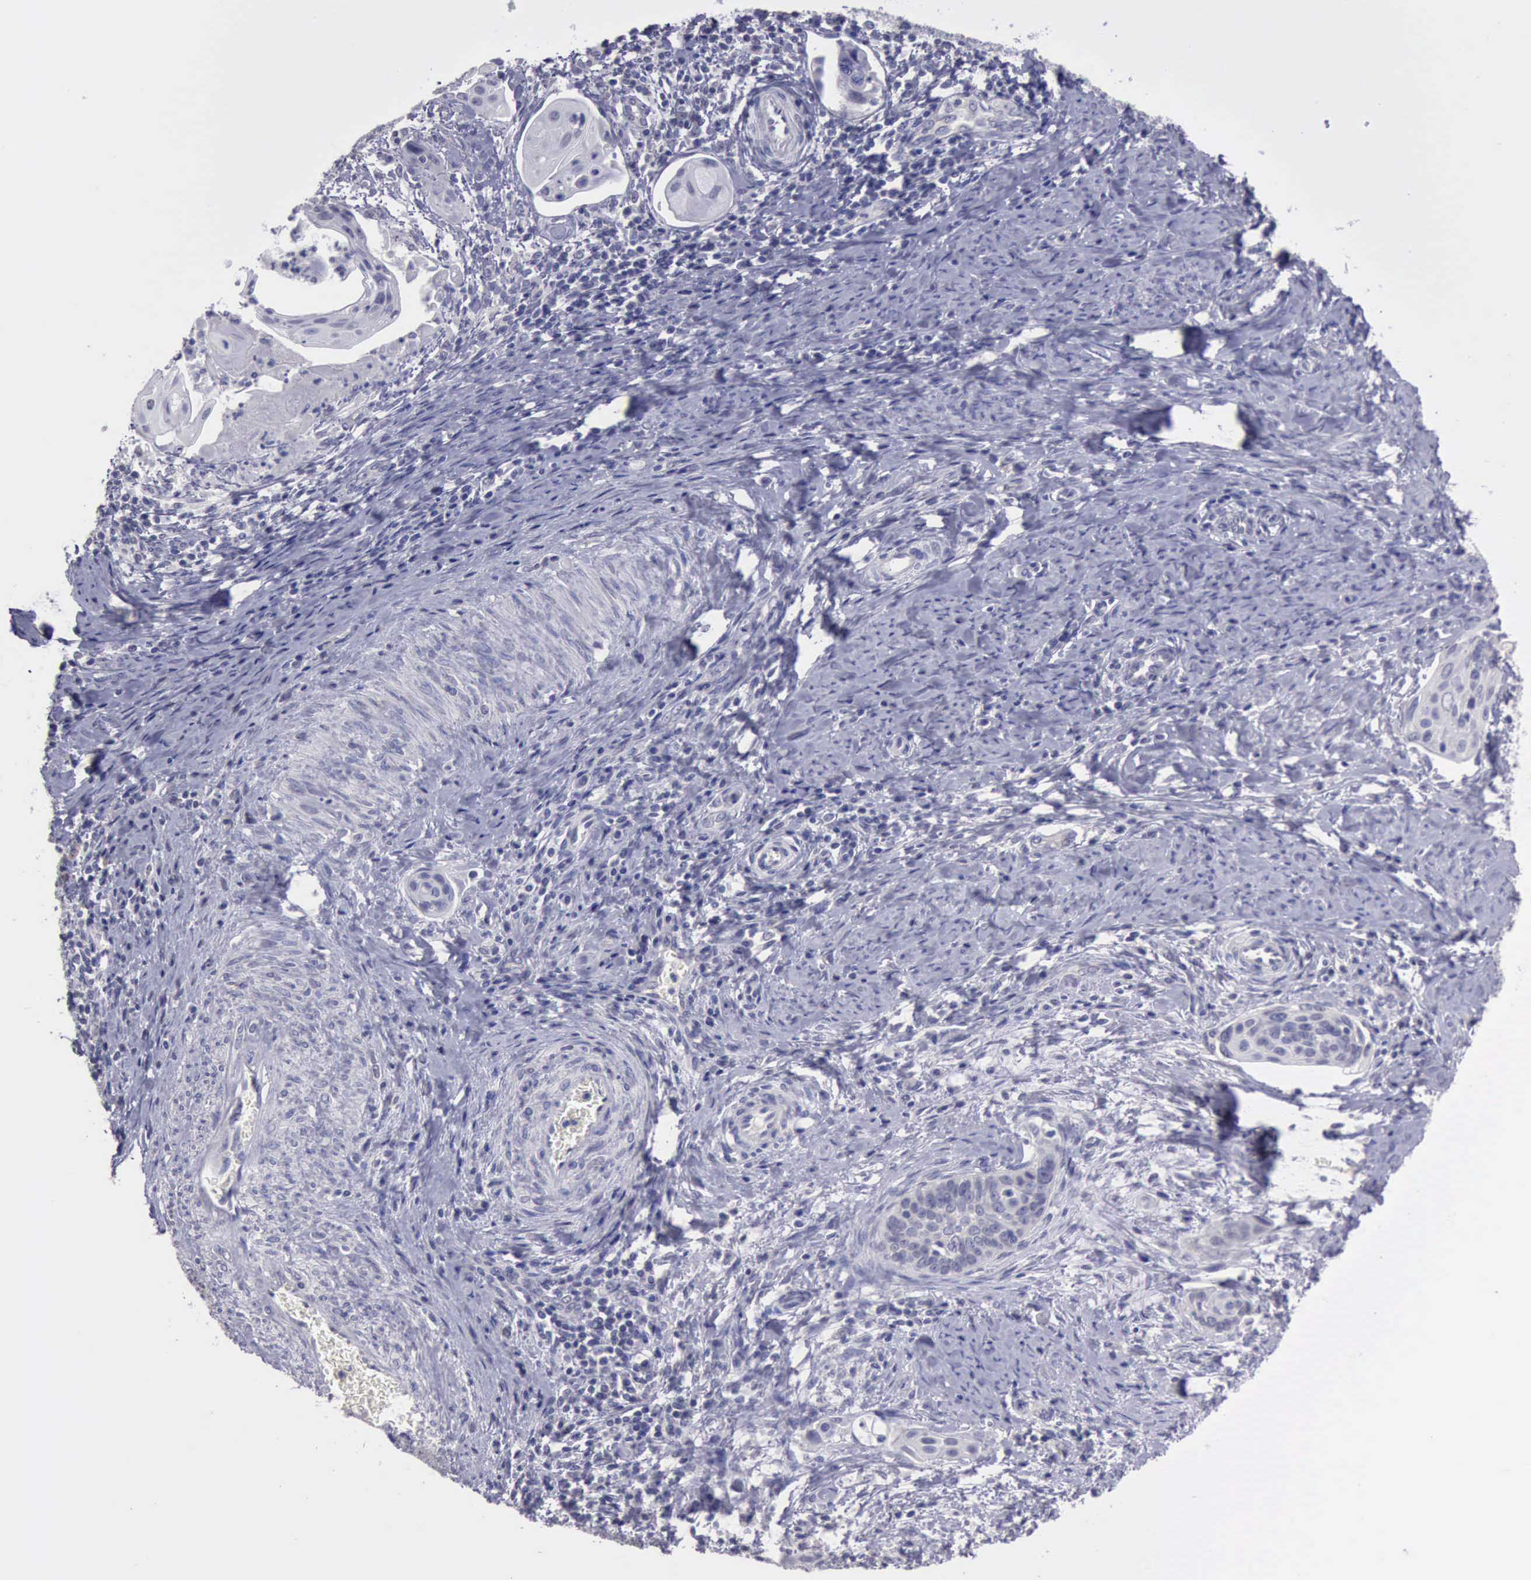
{"staining": {"intensity": "negative", "quantity": "none", "location": "none"}, "tissue": "cervical cancer", "cell_type": "Tumor cells", "image_type": "cancer", "snomed": [{"axis": "morphology", "description": "Squamous cell carcinoma, NOS"}, {"axis": "topography", "description": "Cervix"}], "caption": "Immunohistochemical staining of human squamous cell carcinoma (cervical) exhibits no significant expression in tumor cells.", "gene": "KCND1", "patient": {"sex": "female", "age": 33}}